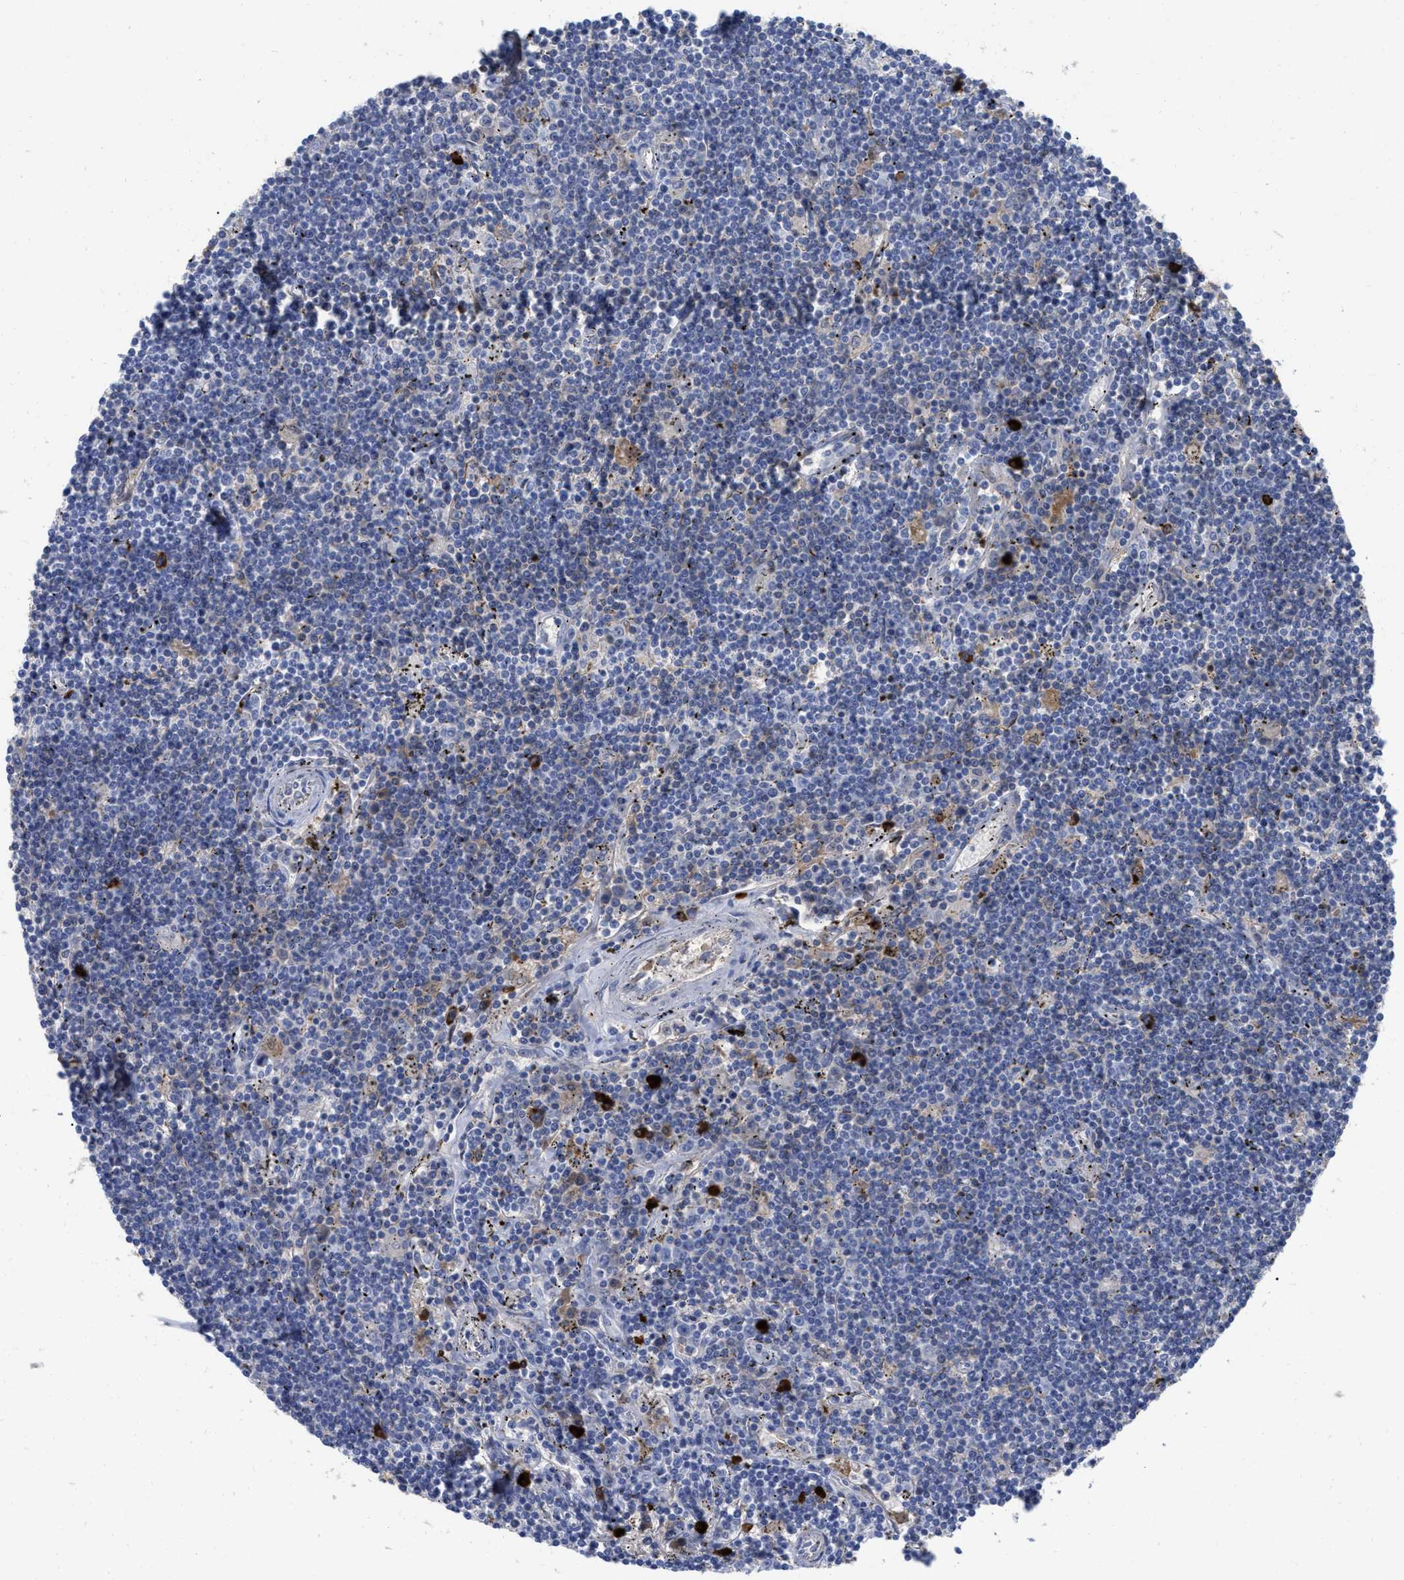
{"staining": {"intensity": "negative", "quantity": "none", "location": "none"}, "tissue": "lymphoma", "cell_type": "Tumor cells", "image_type": "cancer", "snomed": [{"axis": "morphology", "description": "Malignant lymphoma, non-Hodgkin's type, Low grade"}, {"axis": "topography", "description": "Spleen"}], "caption": "Human malignant lymphoma, non-Hodgkin's type (low-grade) stained for a protein using immunohistochemistry (IHC) shows no positivity in tumor cells.", "gene": "IGHV5-51", "patient": {"sex": "male", "age": 76}}